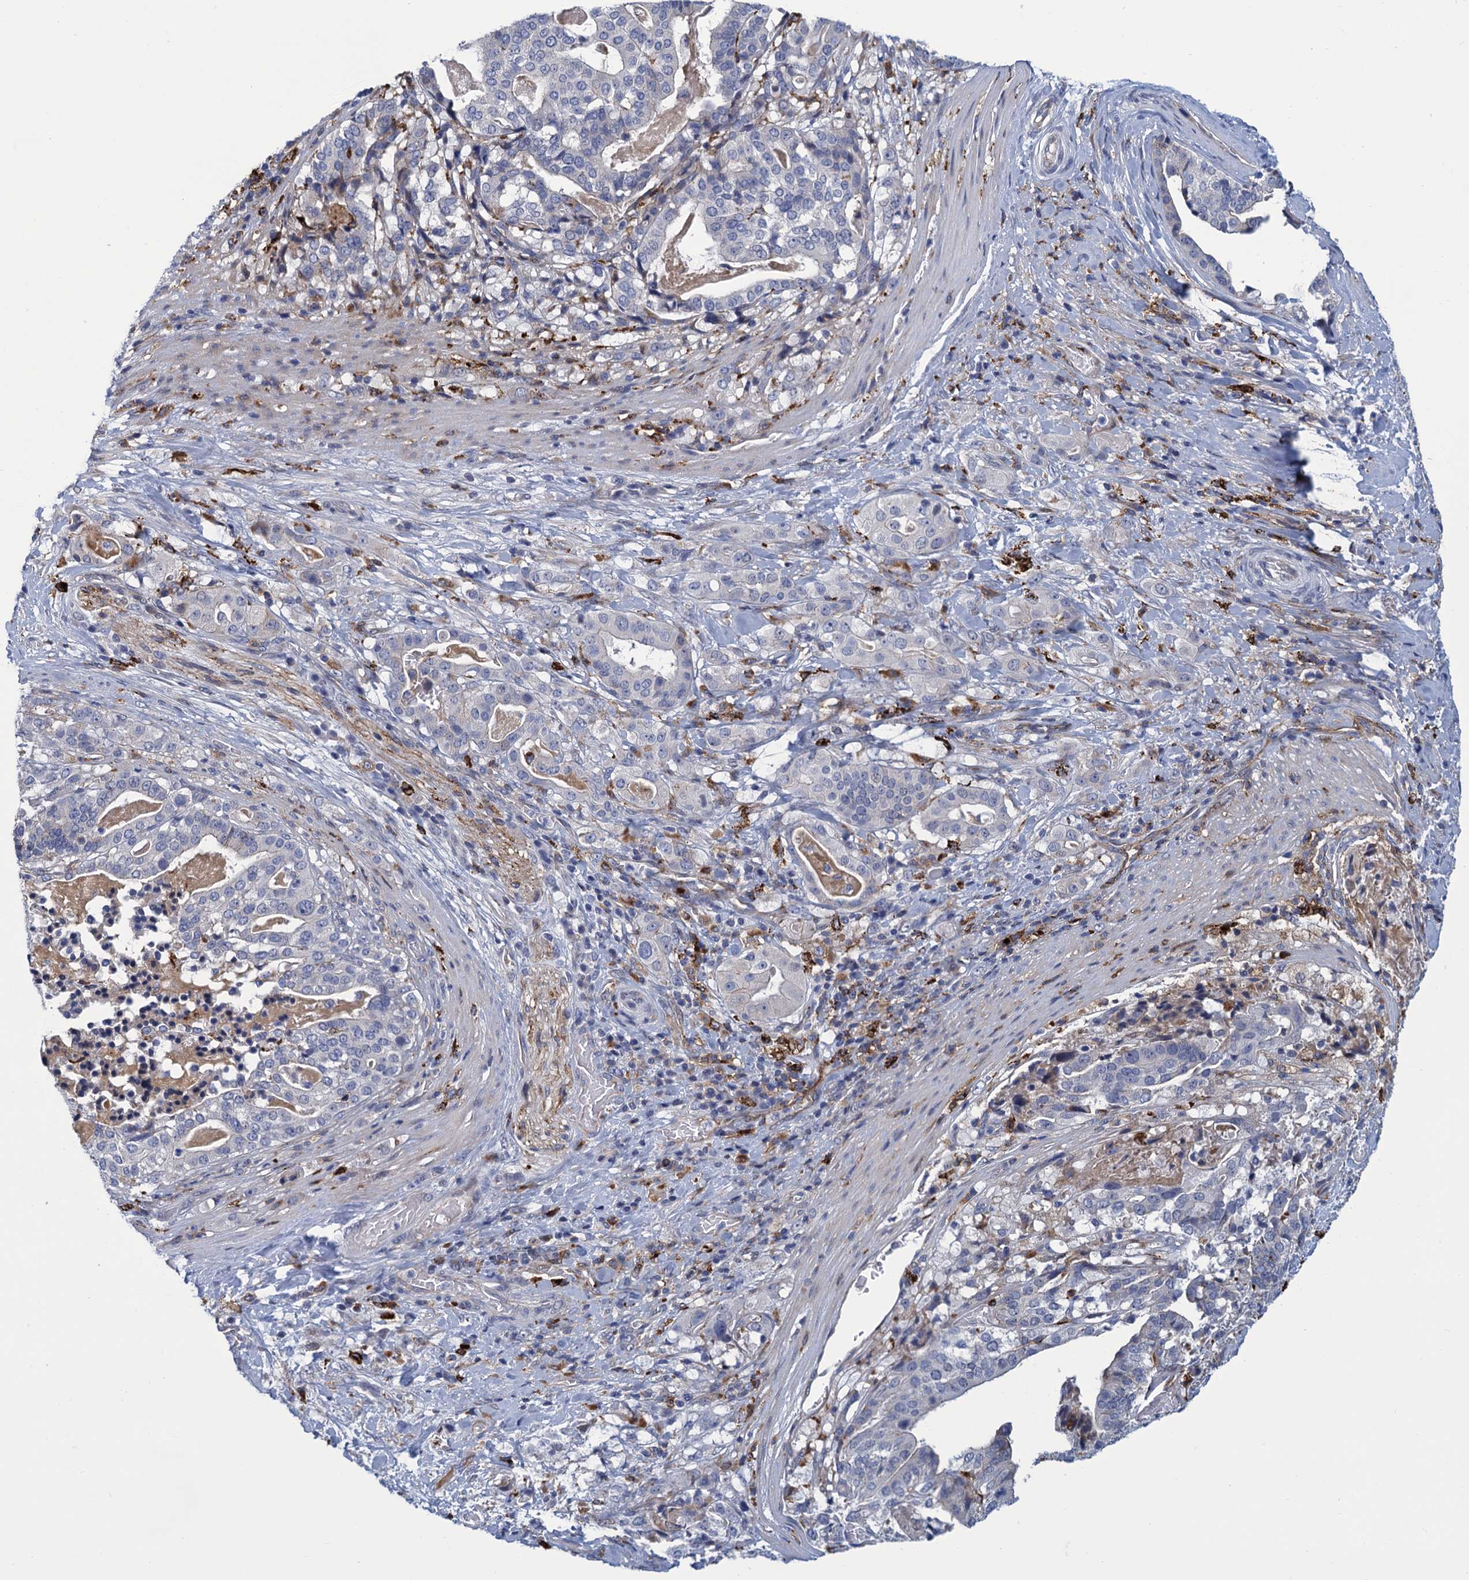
{"staining": {"intensity": "negative", "quantity": "none", "location": "none"}, "tissue": "stomach cancer", "cell_type": "Tumor cells", "image_type": "cancer", "snomed": [{"axis": "morphology", "description": "Adenocarcinoma, NOS"}, {"axis": "topography", "description": "Stomach"}], "caption": "There is no significant expression in tumor cells of adenocarcinoma (stomach).", "gene": "DNHD1", "patient": {"sex": "male", "age": 48}}